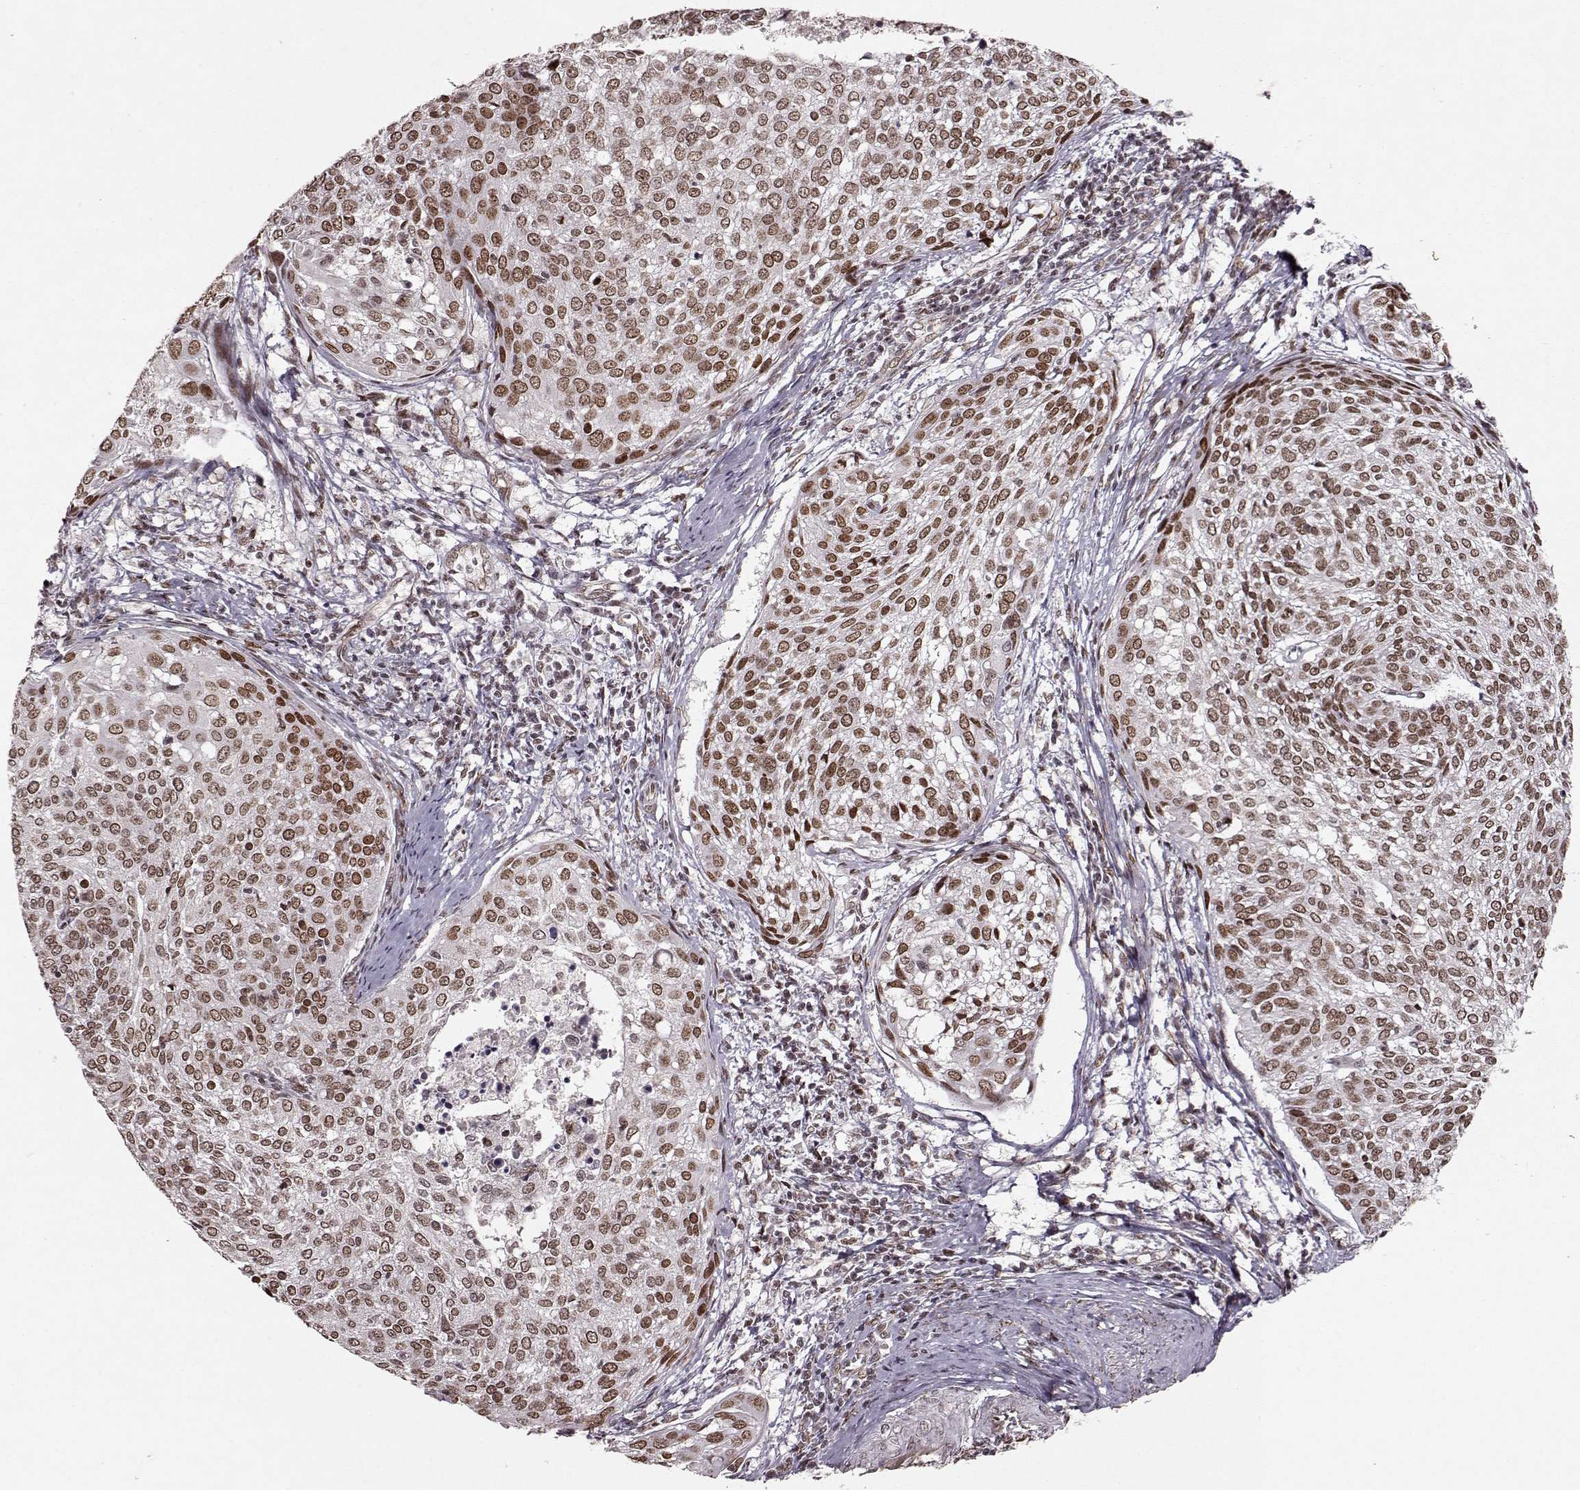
{"staining": {"intensity": "moderate", "quantity": ">75%", "location": "nuclear"}, "tissue": "cervical cancer", "cell_type": "Tumor cells", "image_type": "cancer", "snomed": [{"axis": "morphology", "description": "Squamous cell carcinoma, NOS"}, {"axis": "topography", "description": "Cervix"}], "caption": "Tumor cells display medium levels of moderate nuclear positivity in approximately >75% of cells in cervical squamous cell carcinoma.", "gene": "RRAGD", "patient": {"sex": "female", "age": 39}}